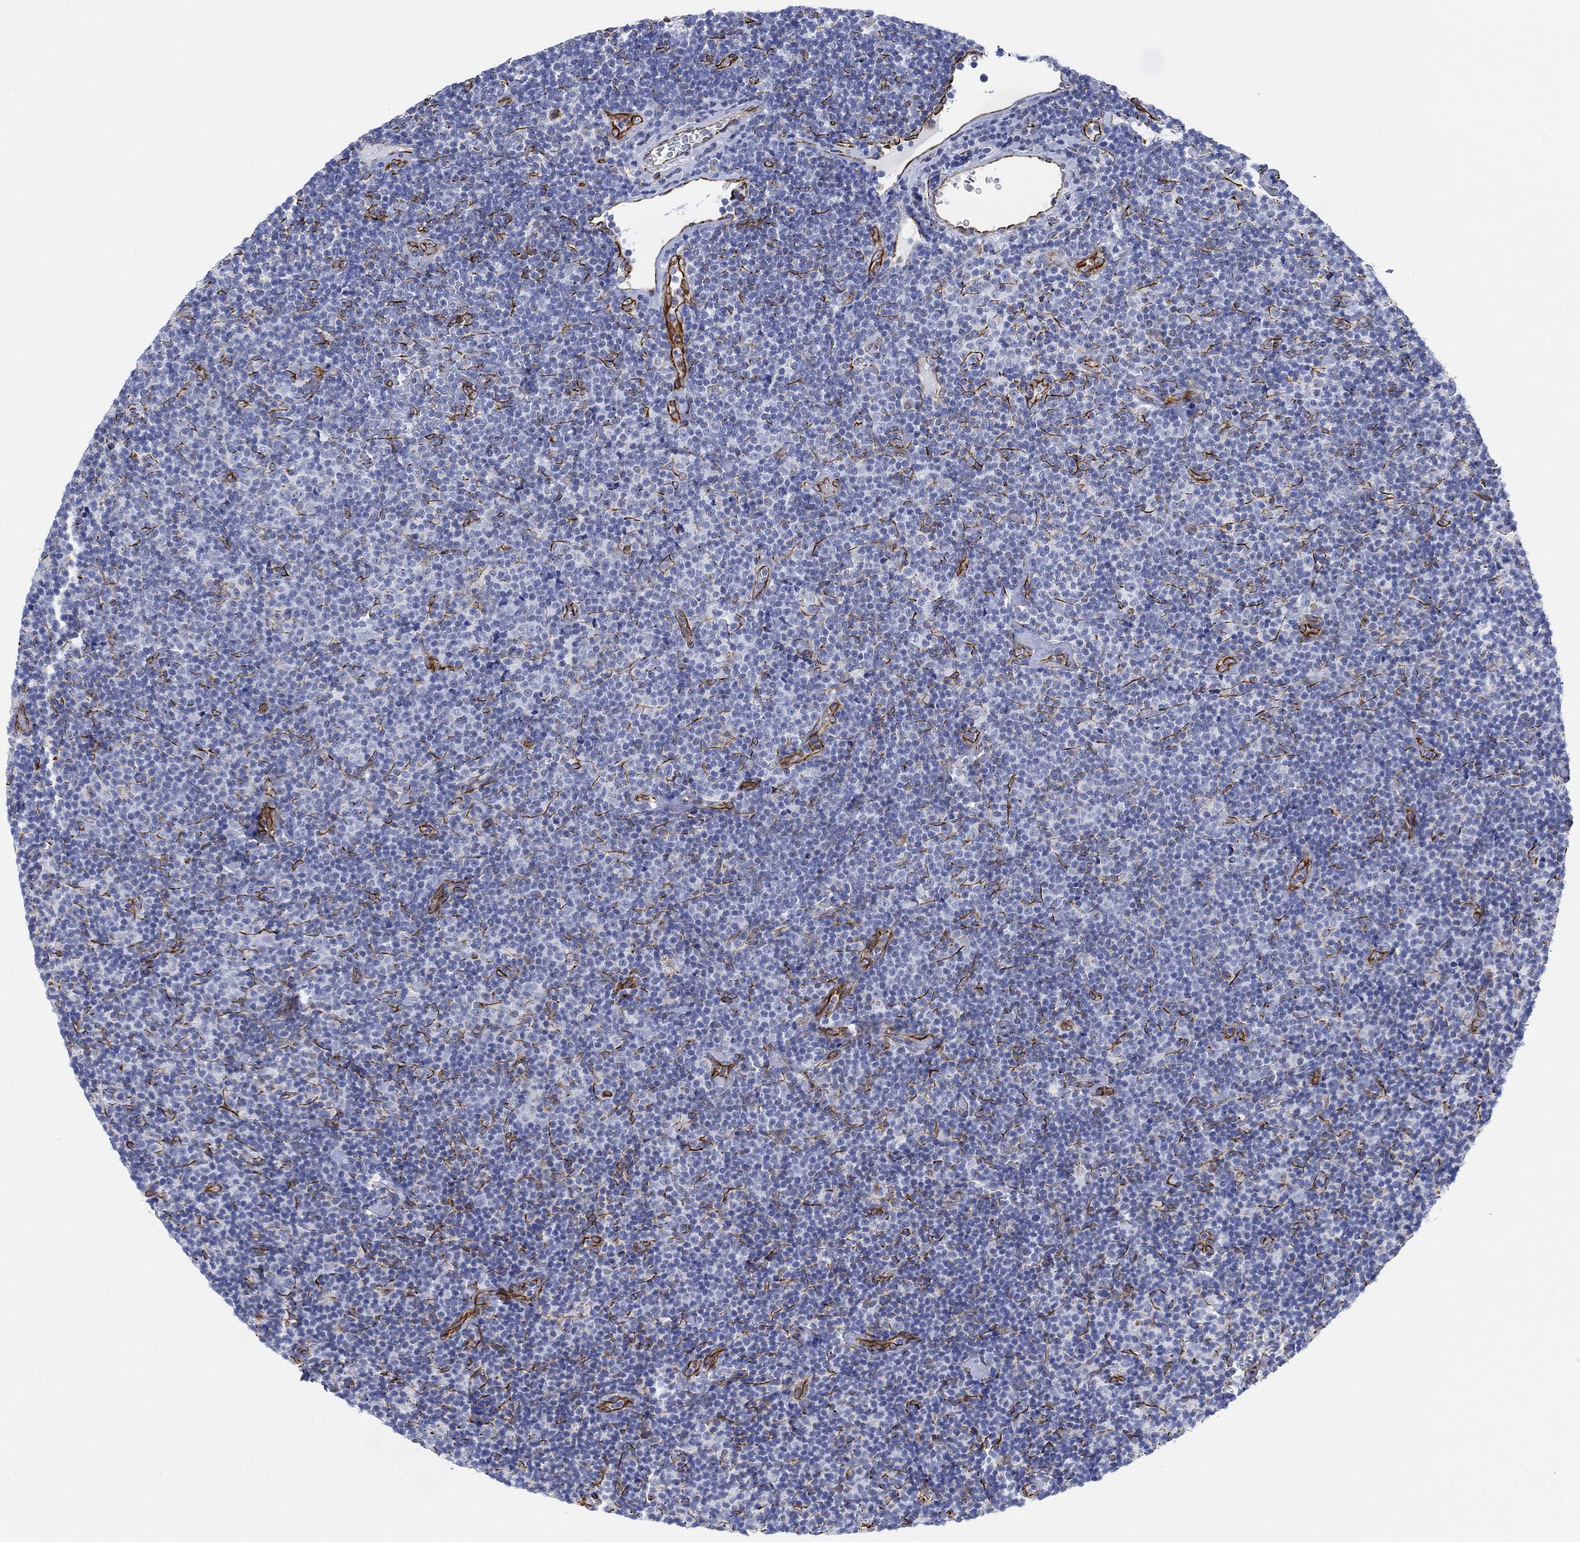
{"staining": {"intensity": "negative", "quantity": "none", "location": "none"}, "tissue": "lymphoma", "cell_type": "Tumor cells", "image_type": "cancer", "snomed": [{"axis": "morphology", "description": "Malignant lymphoma, non-Hodgkin's type, Low grade"}, {"axis": "topography", "description": "Lymph node"}], "caption": "Image shows no protein positivity in tumor cells of malignant lymphoma, non-Hodgkin's type (low-grade) tissue.", "gene": "PSKH2", "patient": {"sex": "male", "age": 81}}